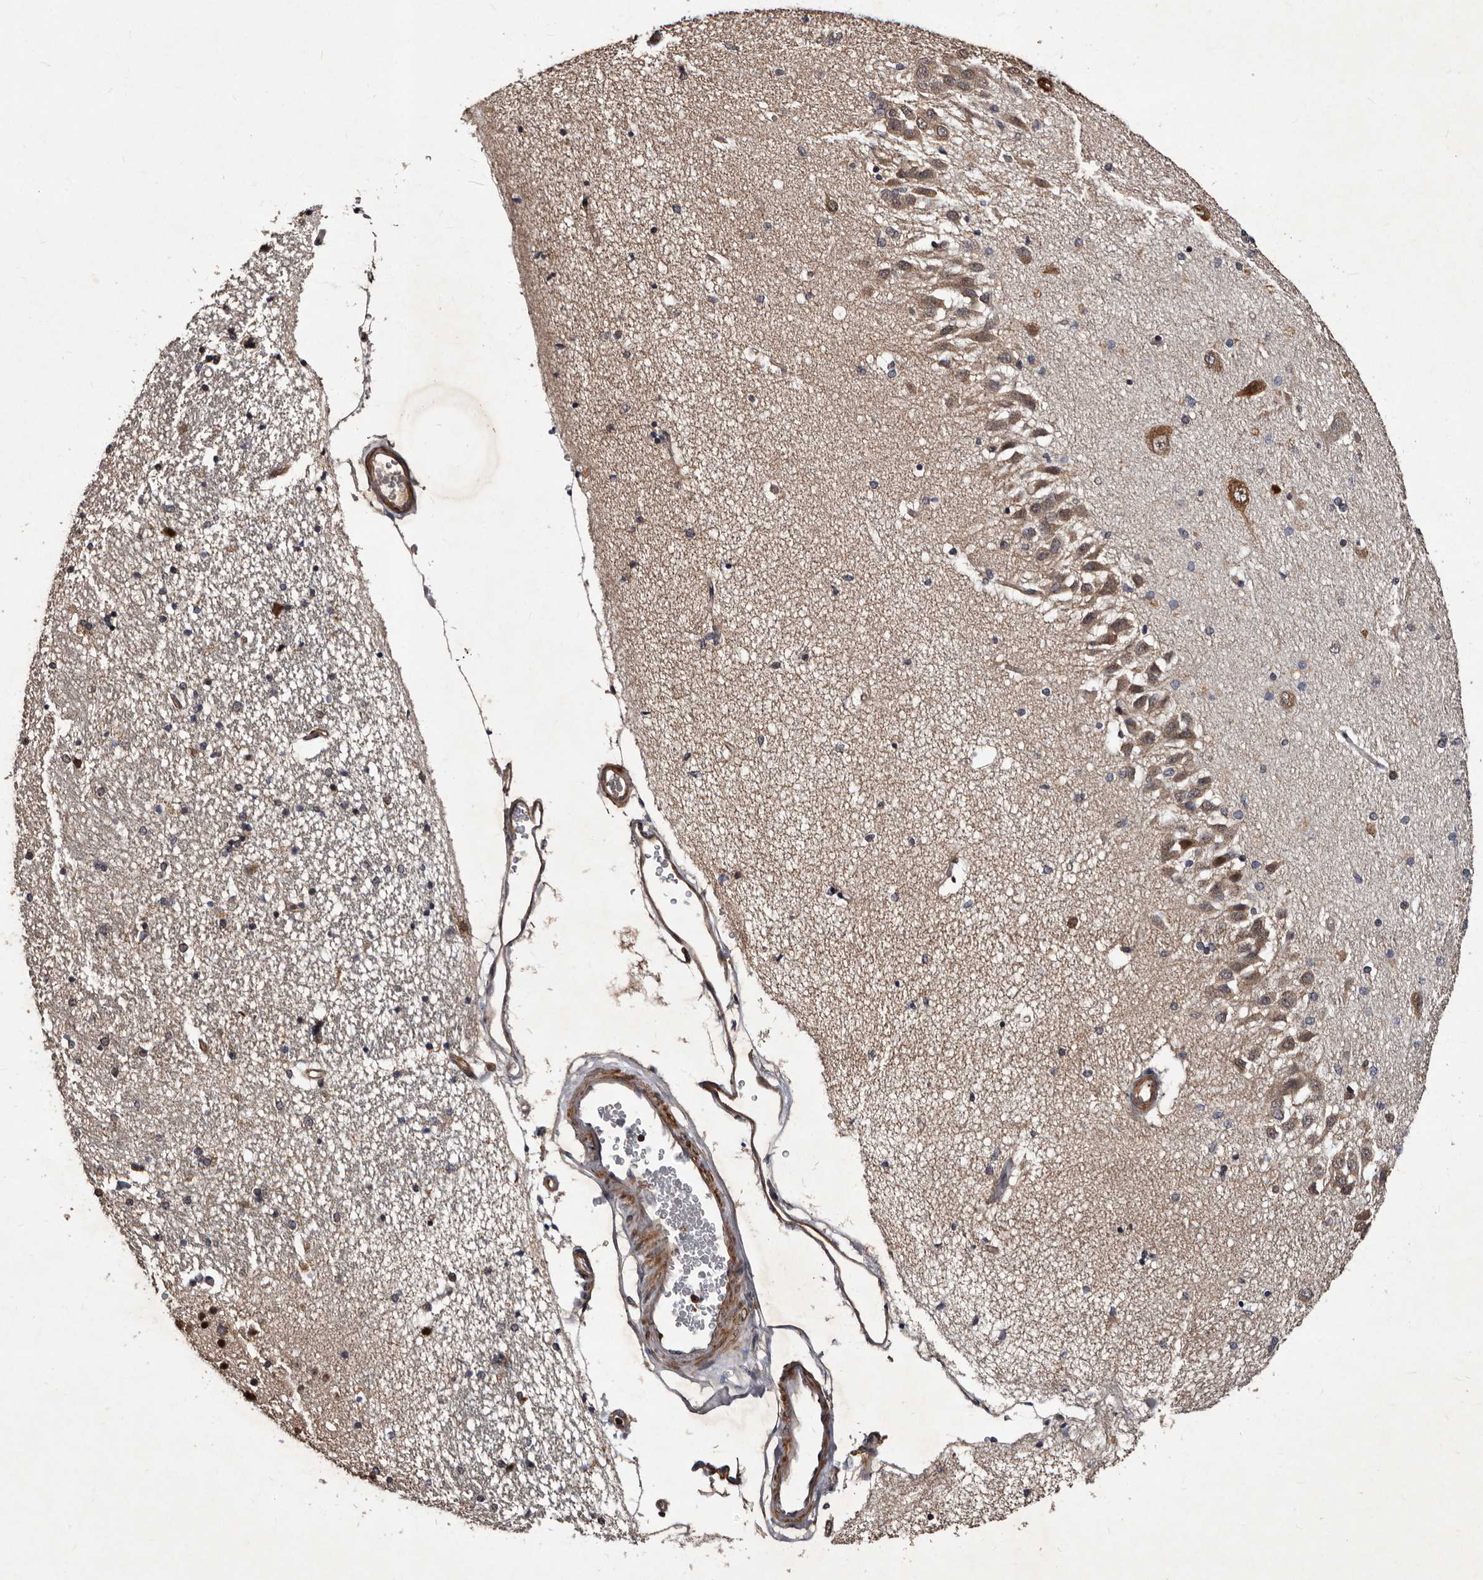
{"staining": {"intensity": "moderate", "quantity": "<25%", "location": "cytoplasmic/membranous"}, "tissue": "hippocampus", "cell_type": "Glial cells", "image_type": "normal", "snomed": [{"axis": "morphology", "description": "Normal tissue, NOS"}, {"axis": "topography", "description": "Hippocampus"}], "caption": "Normal hippocampus shows moderate cytoplasmic/membranous positivity in approximately <25% of glial cells.", "gene": "MKRN3", "patient": {"sex": "female", "age": 54}}